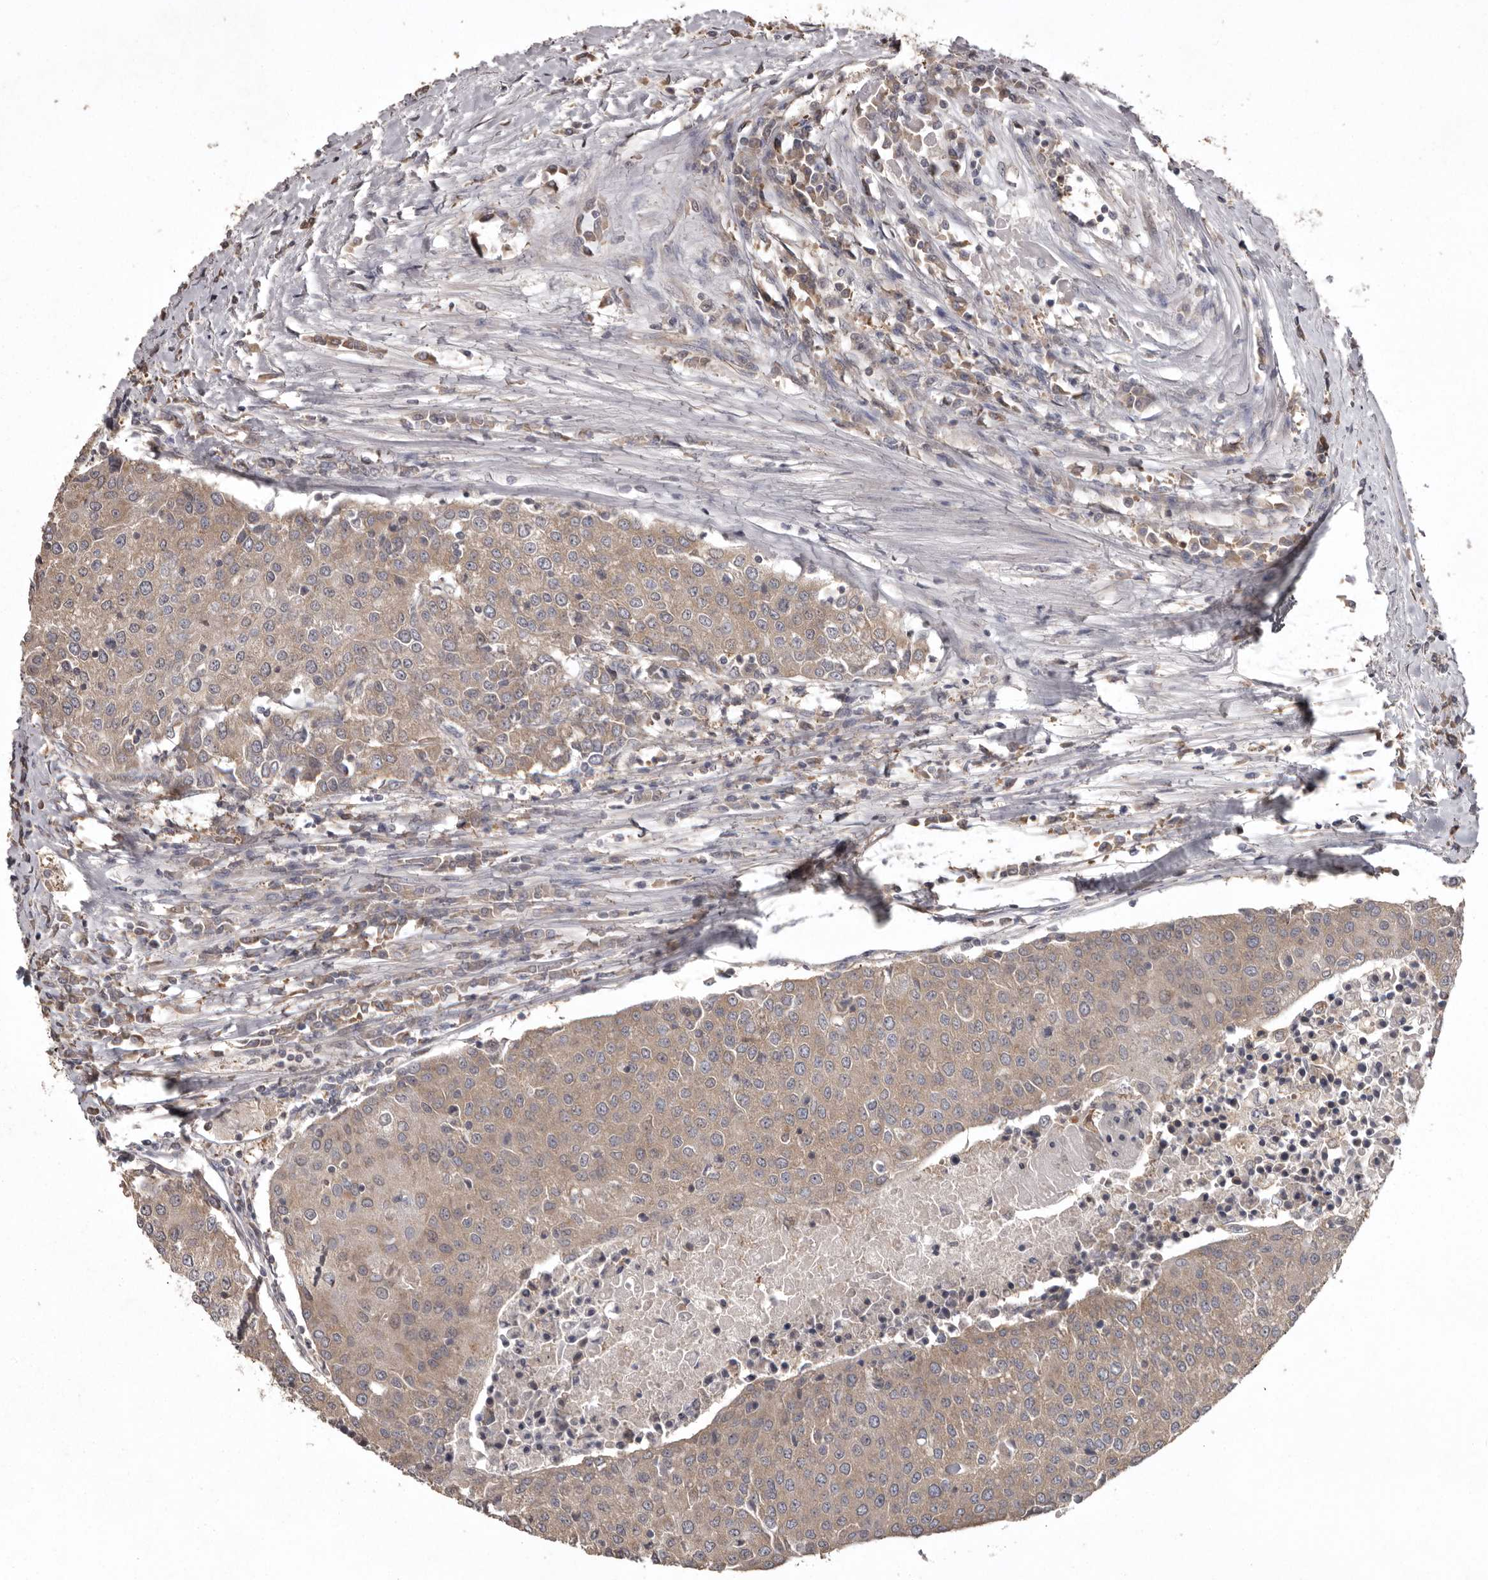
{"staining": {"intensity": "weak", "quantity": ">75%", "location": "cytoplasmic/membranous"}, "tissue": "urothelial cancer", "cell_type": "Tumor cells", "image_type": "cancer", "snomed": [{"axis": "morphology", "description": "Urothelial carcinoma, High grade"}, {"axis": "topography", "description": "Urinary bladder"}], "caption": "About >75% of tumor cells in high-grade urothelial carcinoma reveal weak cytoplasmic/membranous protein expression as visualized by brown immunohistochemical staining.", "gene": "DARS1", "patient": {"sex": "female", "age": 85}}